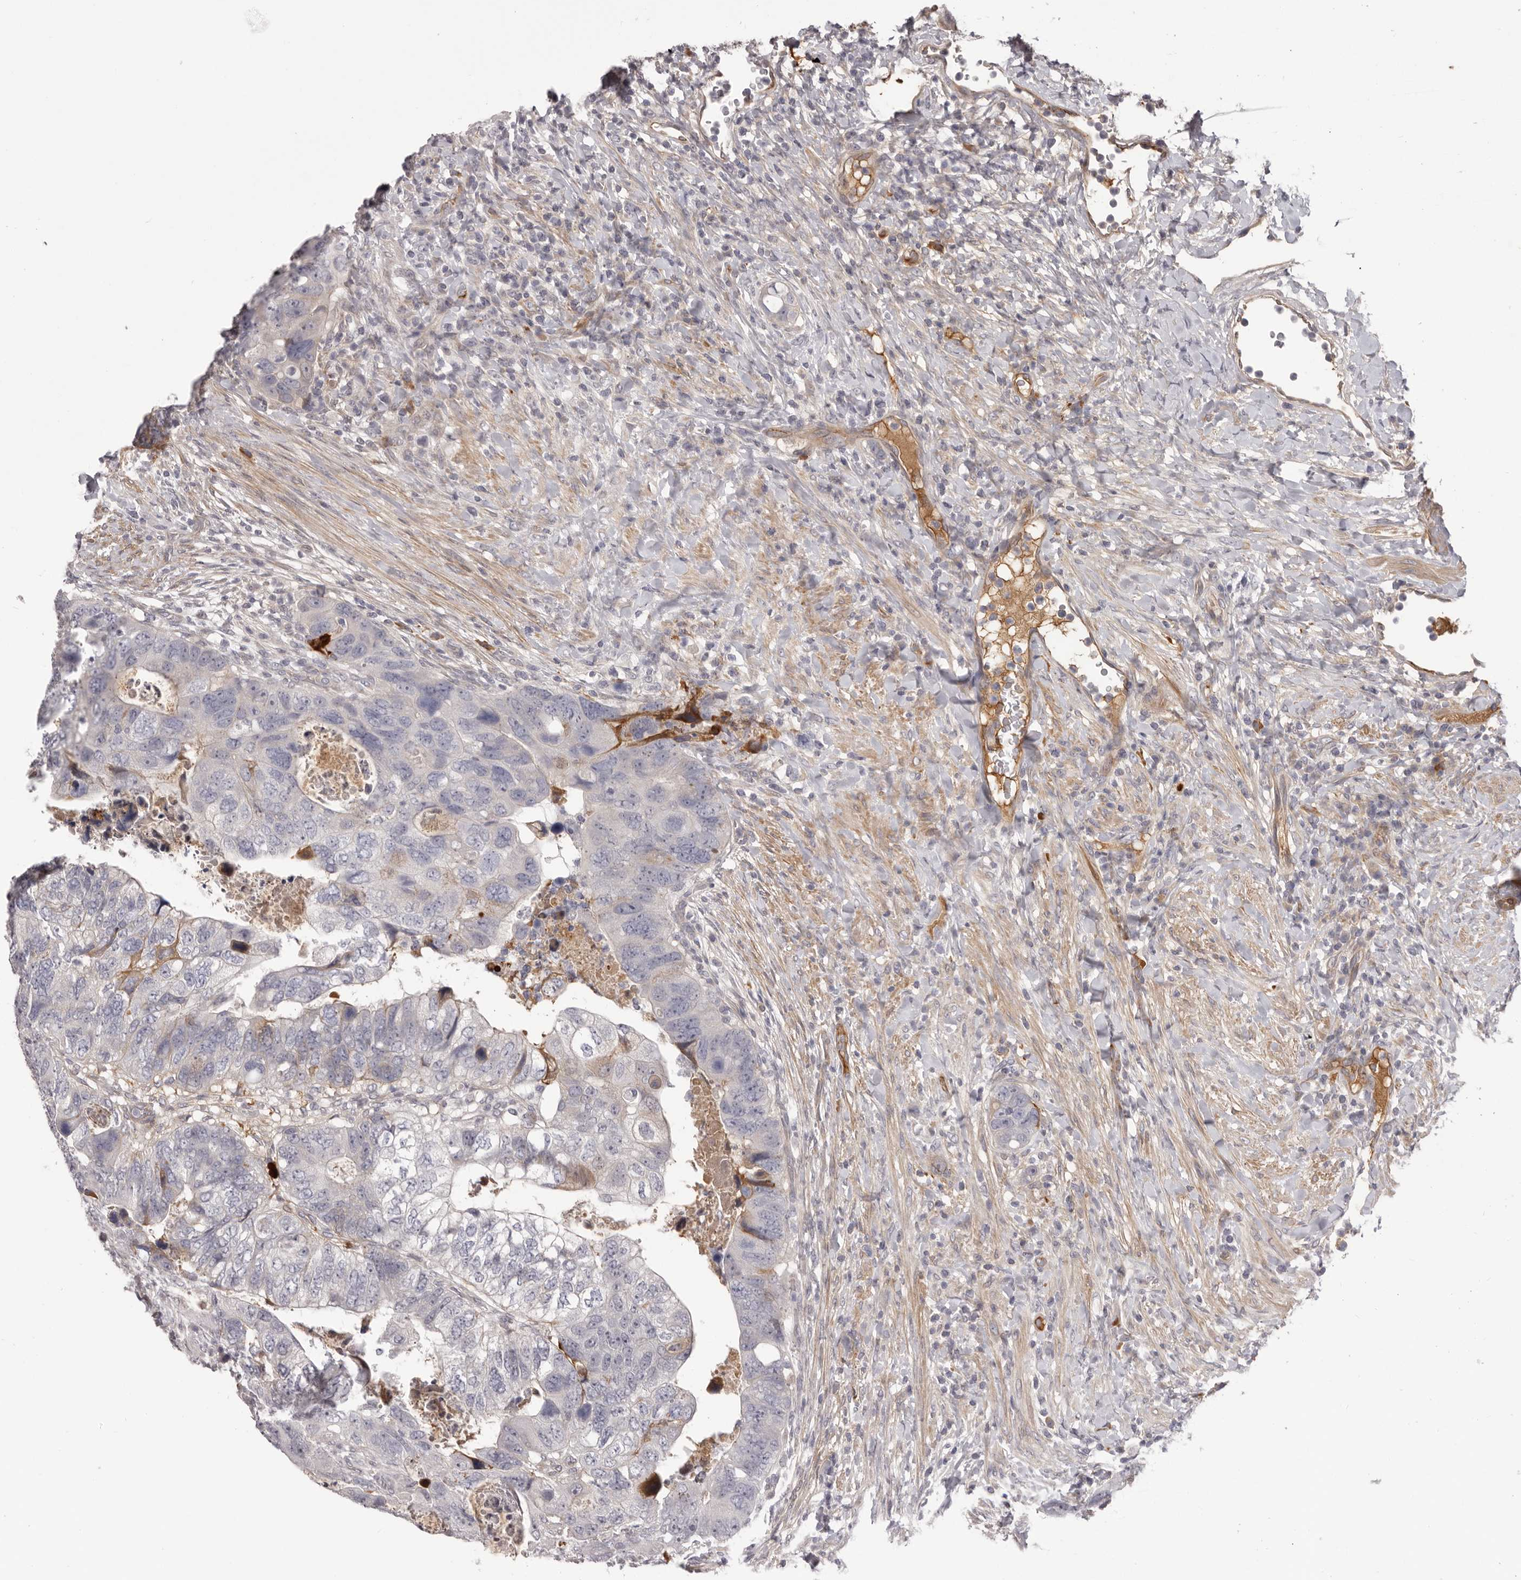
{"staining": {"intensity": "negative", "quantity": "none", "location": "none"}, "tissue": "colorectal cancer", "cell_type": "Tumor cells", "image_type": "cancer", "snomed": [{"axis": "morphology", "description": "Adenocarcinoma, NOS"}, {"axis": "topography", "description": "Rectum"}], "caption": "Adenocarcinoma (colorectal) was stained to show a protein in brown. There is no significant positivity in tumor cells. Brightfield microscopy of immunohistochemistry (IHC) stained with DAB (3,3'-diaminobenzidine) (brown) and hematoxylin (blue), captured at high magnification.", "gene": "OTUD3", "patient": {"sex": "male", "age": 59}}